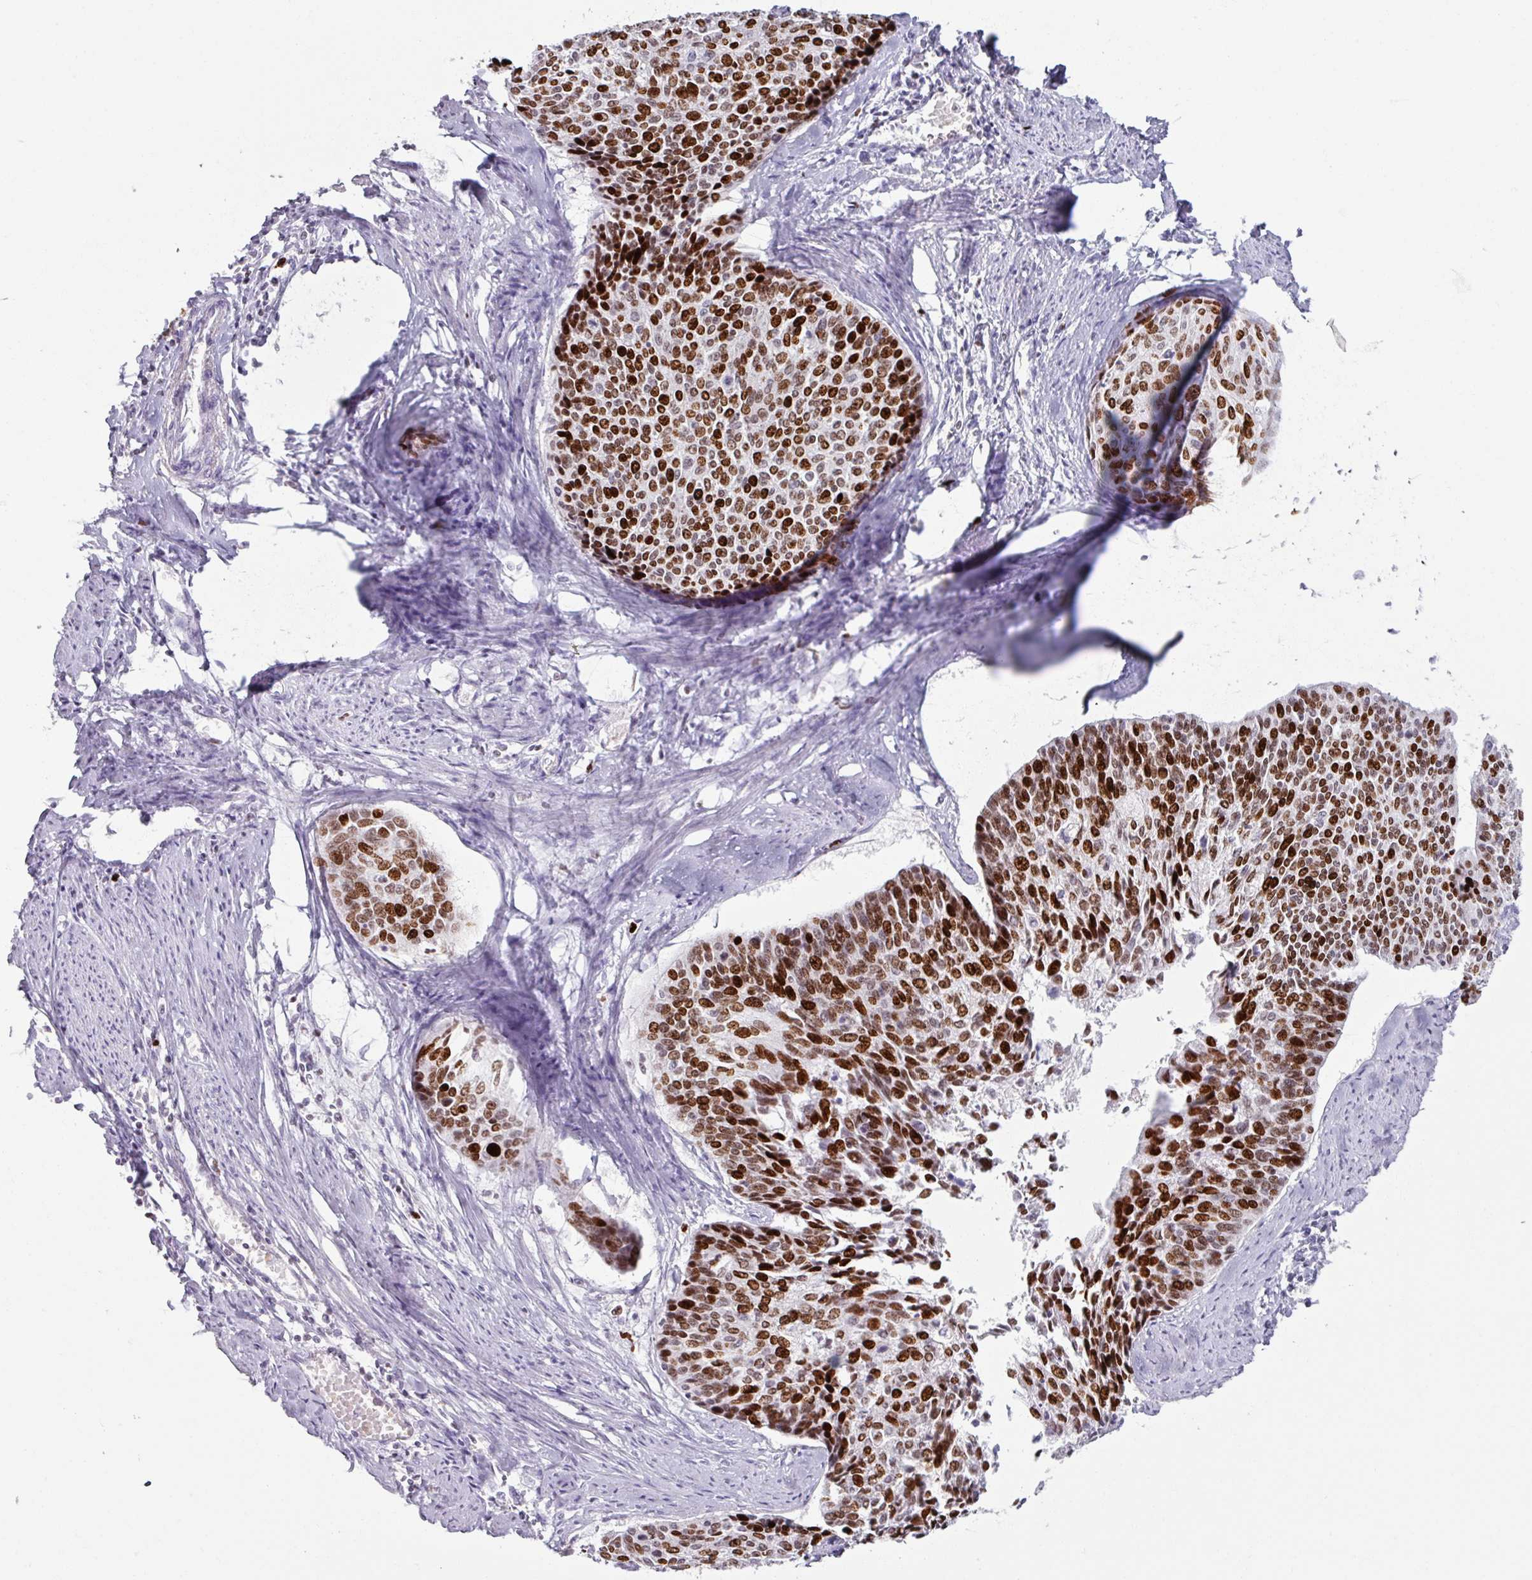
{"staining": {"intensity": "strong", "quantity": ">75%", "location": "nuclear"}, "tissue": "cervical cancer", "cell_type": "Tumor cells", "image_type": "cancer", "snomed": [{"axis": "morphology", "description": "Squamous cell carcinoma, NOS"}, {"axis": "topography", "description": "Cervix"}], "caption": "Tumor cells exhibit strong nuclear staining in about >75% of cells in cervical cancer (squamous cell carcinoma).", "gene": "ATAD2", "patient": {"sex": "female", "age": 55}}